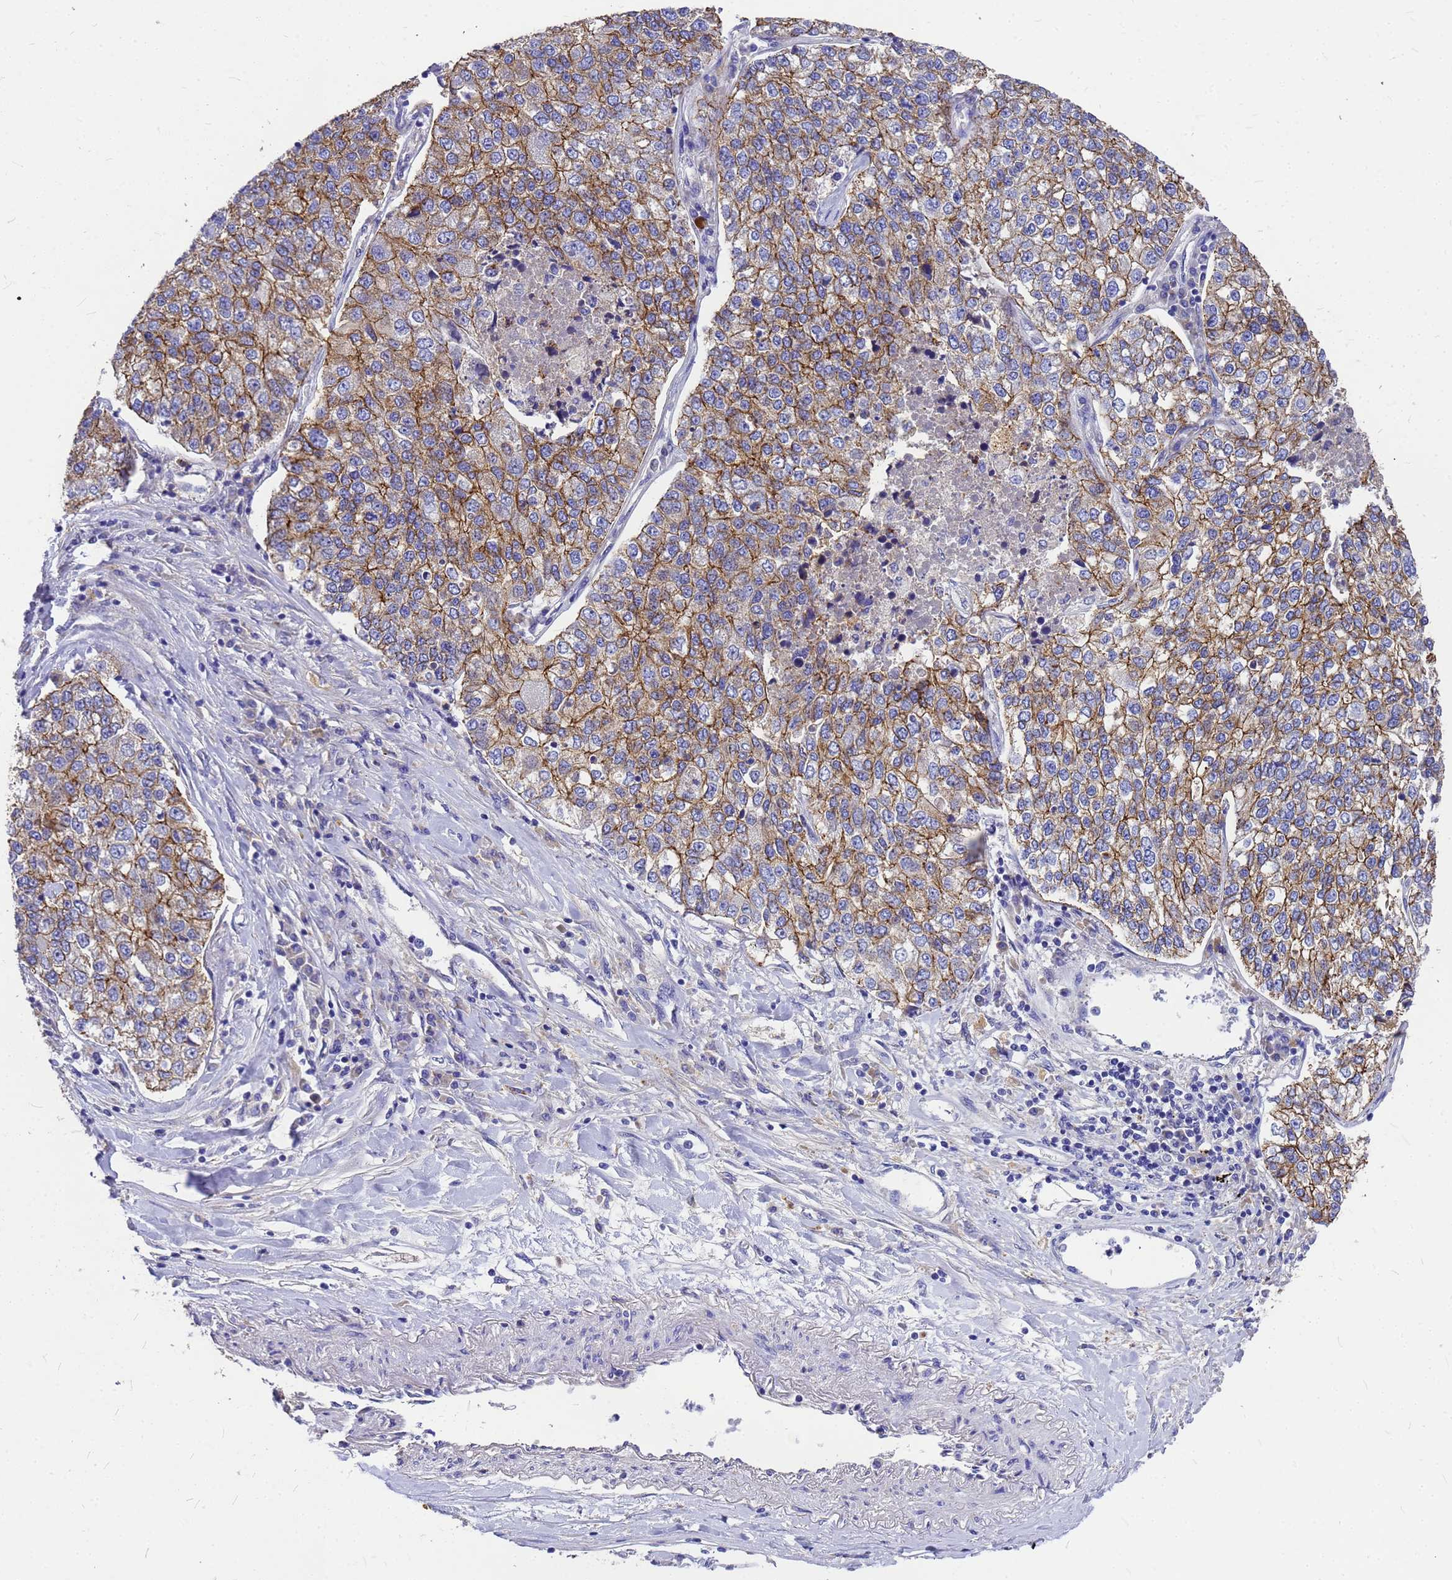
{"staining": {"intensity": "moderate", "quantity": ">75%", "location": "cytoplasmic/membranous"}, "tissue": "lung cancer", "cell_type": "Tumor cells", "image_type": "cancer", "snomed": [{"axis": "morphology", "description": "Adenocarcinoma, NOS"}, {"axis": "topography", "description": "Lung"}], "caption": "Immunohistochemical staining of human adenocarcinoma (lung) demonstrates medium levels of moderate cytoplasmic/membranous positivity in approximately >75% of tumor cells.", "gene": "FBXW5", "patient": {"sex": "male", "age": 49}}